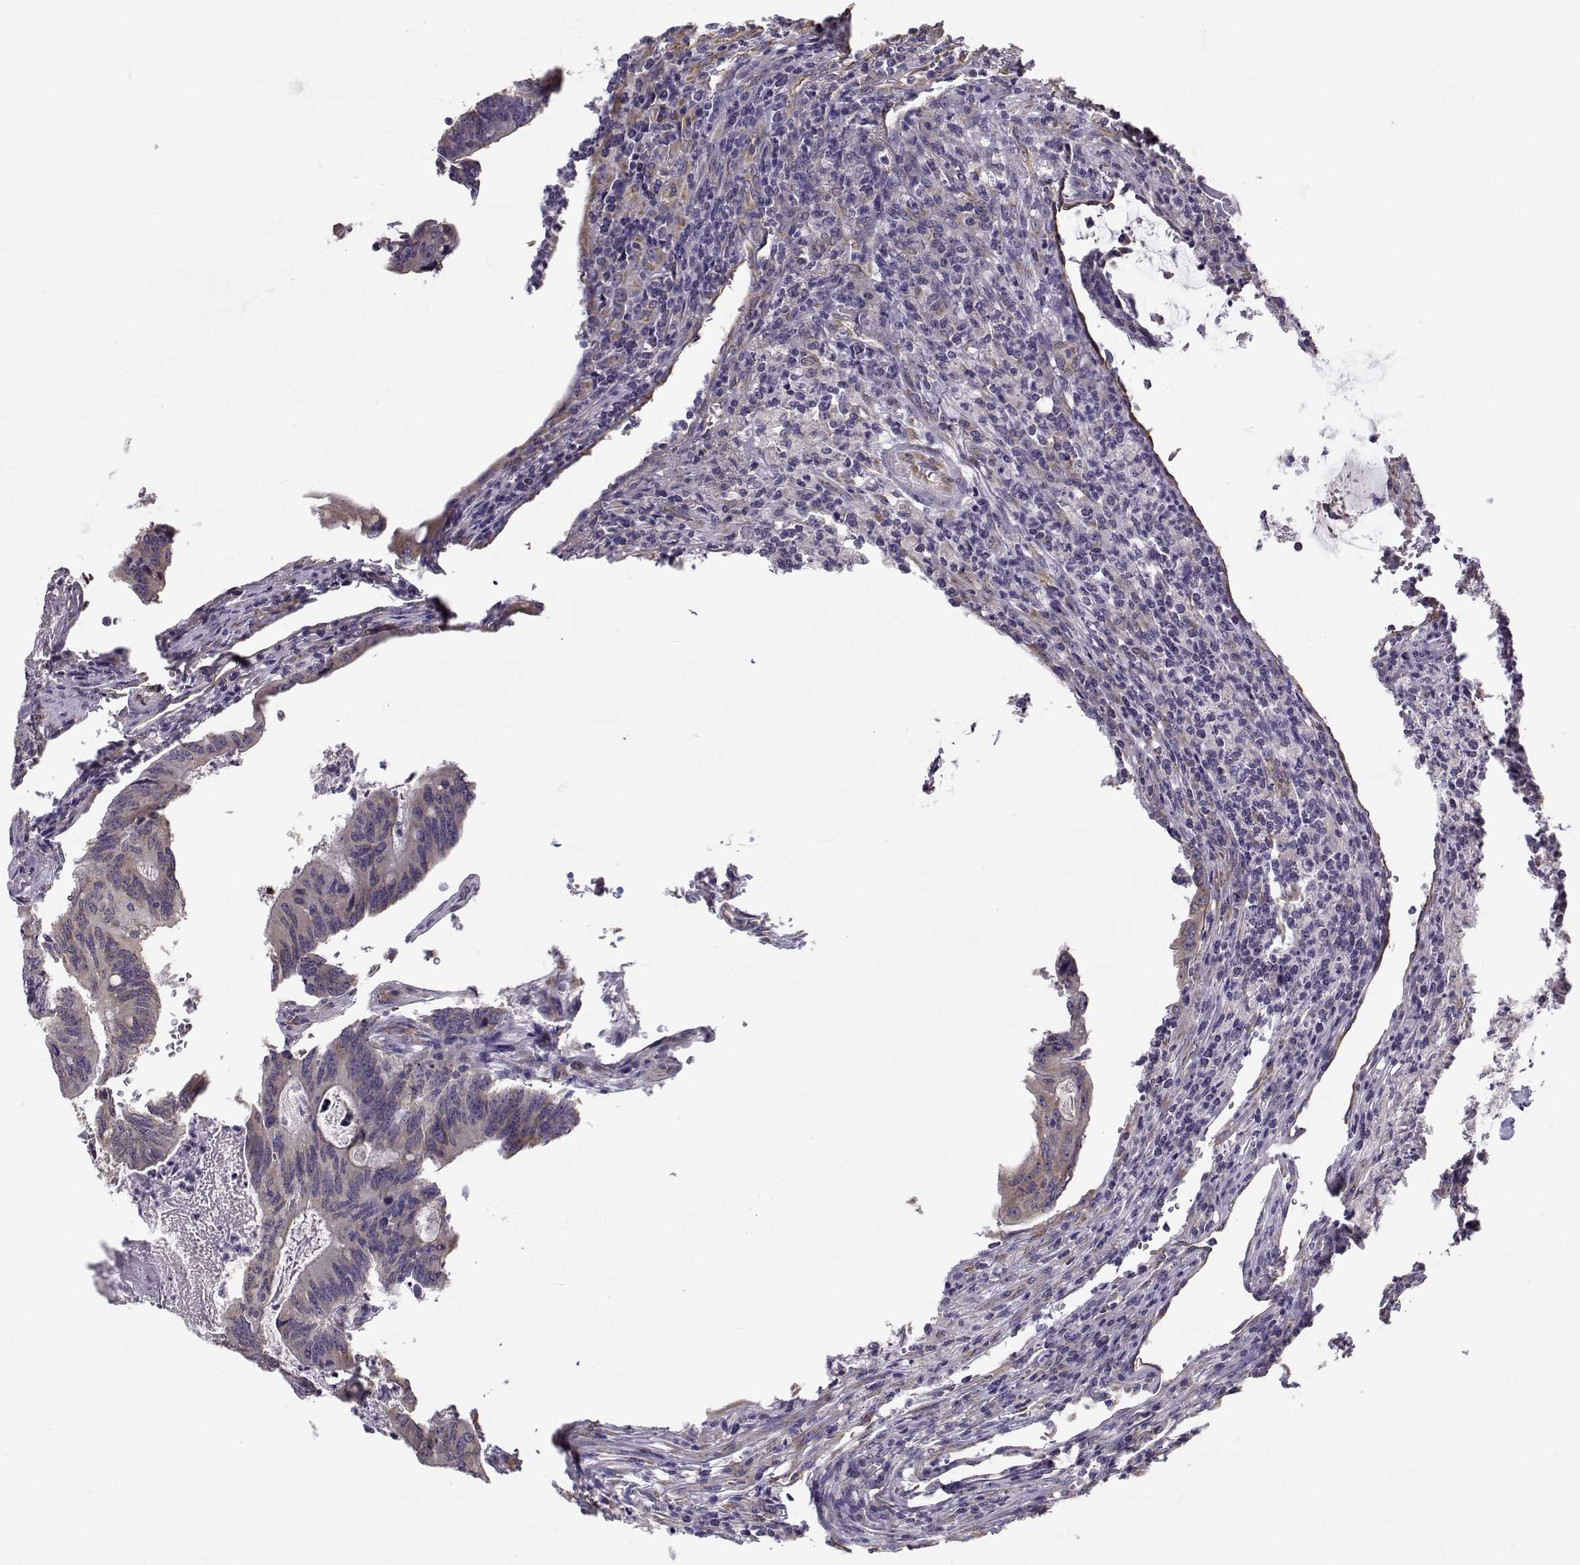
{"staining": {"intensity": "weak", "quantity": "<25%", "location": "cytoplasmic/membranous"}, "tissue": "colorectal cancer", "cell_type": "Tumor cells", "image_type": "cancer", "snomed": [{"axis": "morphology", "description": "Adenocarcinoma, NOS"}, {"axis": "topography", "description": "Colon"}], "caption": "Immunohistochemistry (IHC) of human adenocarcinoma (colorectal) reveals no expression in tumor cells. (Immunohistochemistry, brightfield microscopy, high magnification).", "gene": "BEND6", "patient": {"sex": "female", "age": 70}}